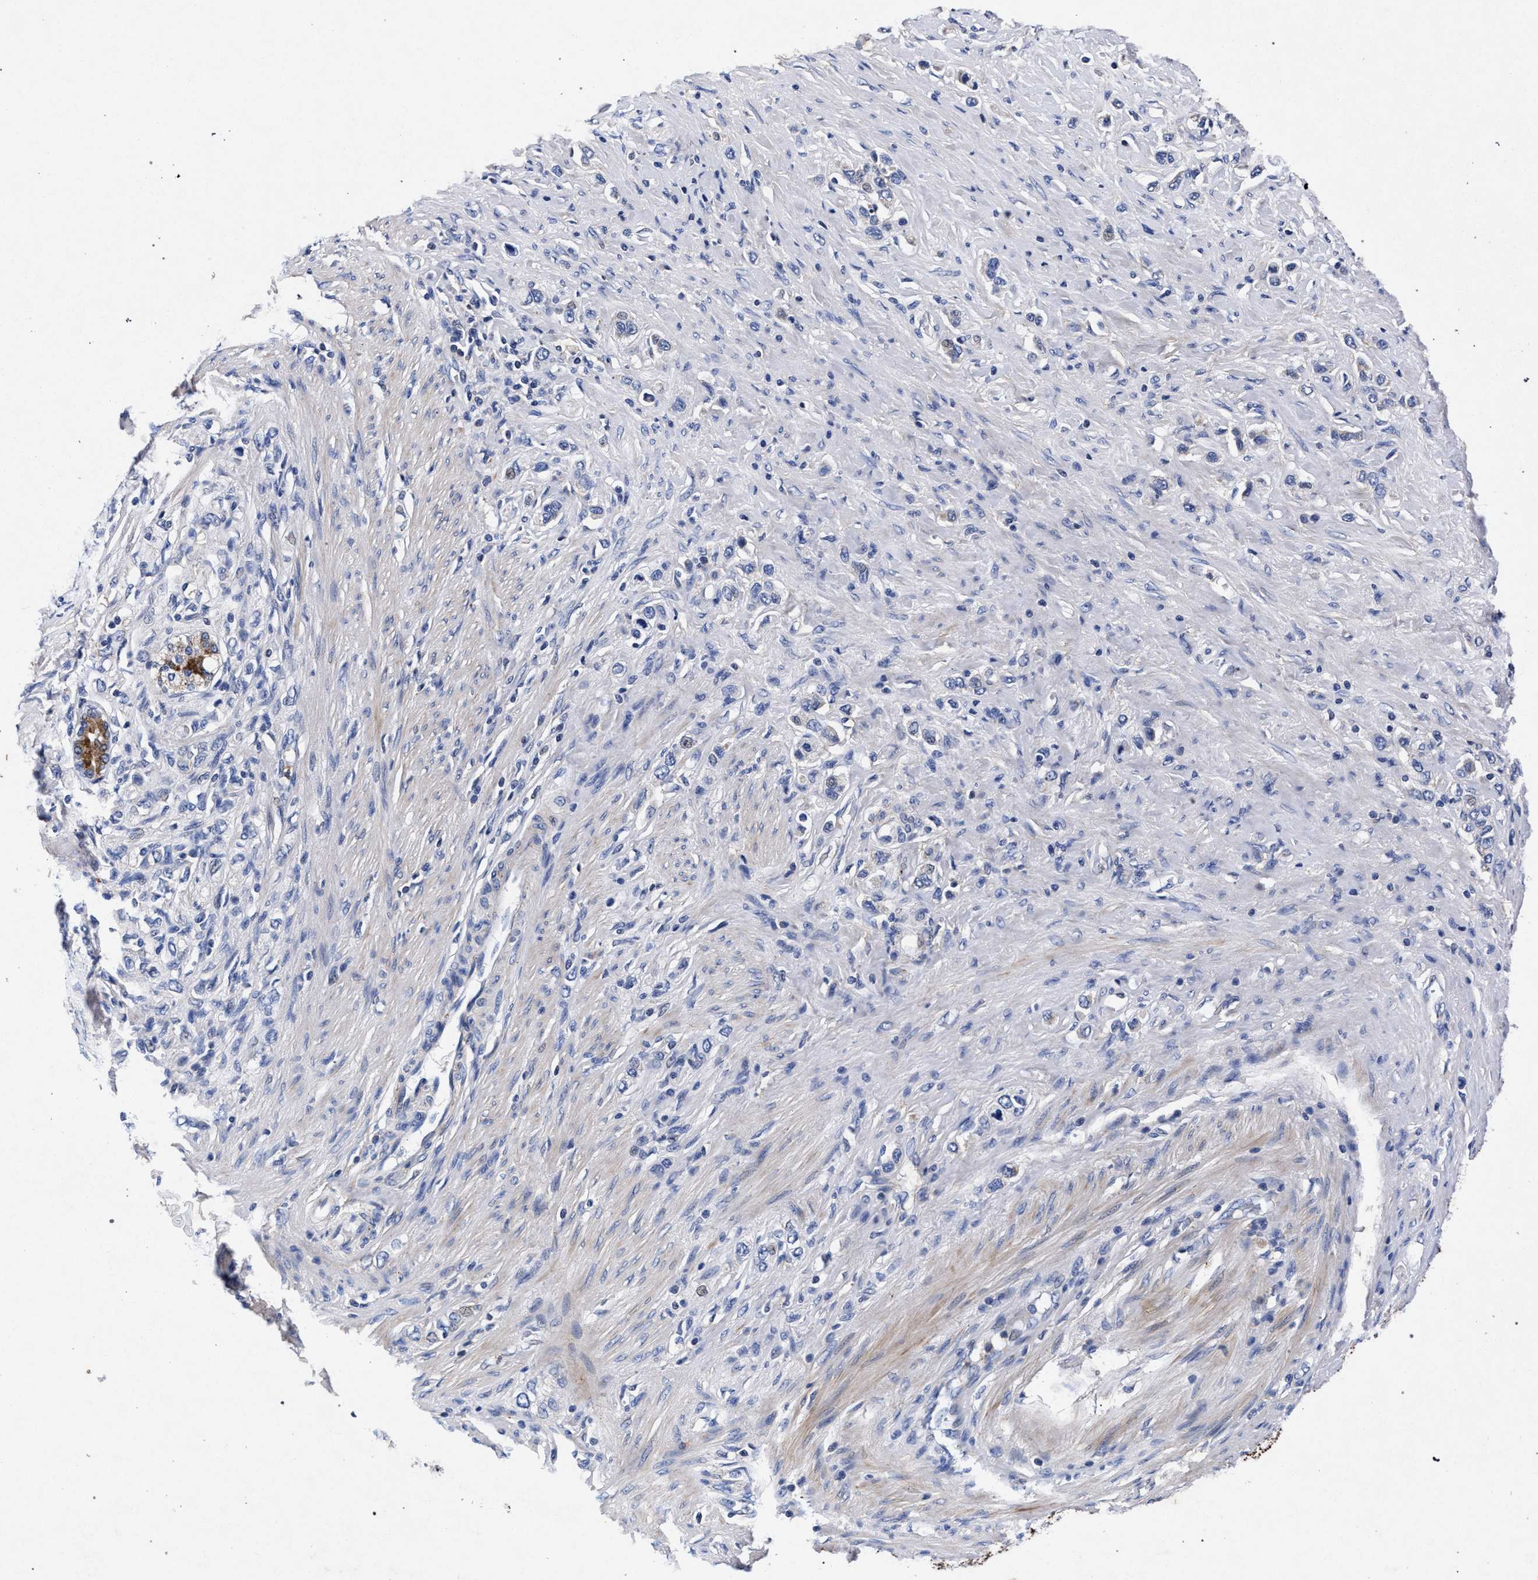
{"staining": {"intensity": "negative", "quantity": "none", "location": "none"}, "tissue": "stomach cancer", "cell_type": "Tumor cells", "image_type": "cancer", "snomed": [{"axis": "morphology", "description": "Adenocarcinoma, NOS"}, {"axis": "topography", "description": "Stomach"}], "caption": "Immunohistochemistry micrograph of adenocarcinoma (stomach) stained for a protein (brown), which displays no expression in tumor cells.", "gene": "HSD17B14", "patient": {"sex": "female", "age": 65}}